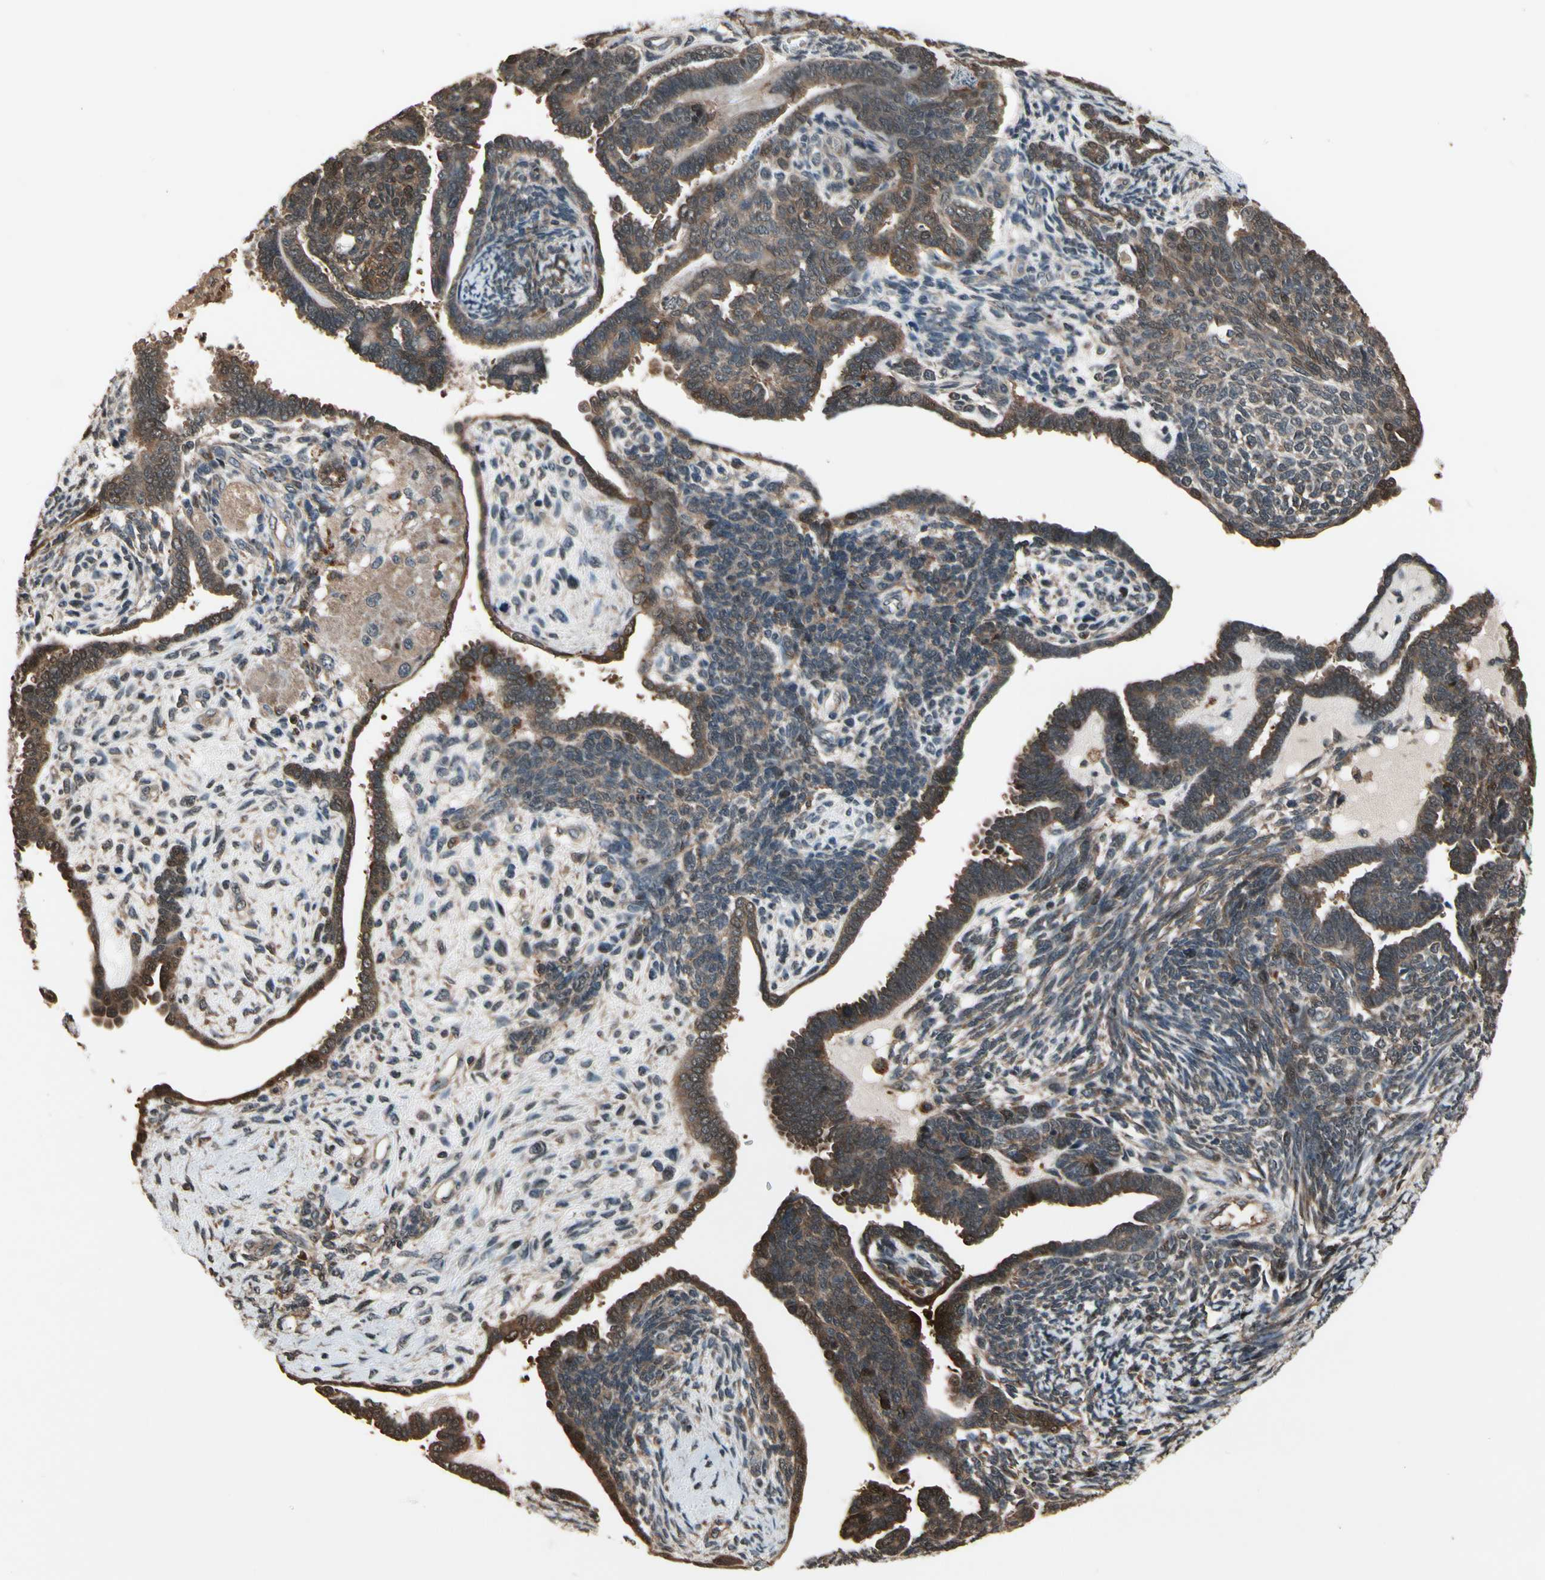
{"staining": {"intensity": "moderate", "quantity": "<25%", "location": "cytoplasmic/membranous"}, "tissue": "endometrial cancer", "cell_type": "Tumor cells", "image_type": "cancer", "snomed": [{"axis": "morphology", "description": "Neoplasm, malignant, NOS"}, {"axis": "topography", "description": "Endometrium"}], "caption": "Malignant neoplasm (endometrial) tissue demonstrates moderate cytoplasmic/membranous expression in approximately <25% of tumor cells, visualized by immunohistochemistry.", "gene": "CSF1R", "patient": {"sex": "female", "age": 74}}